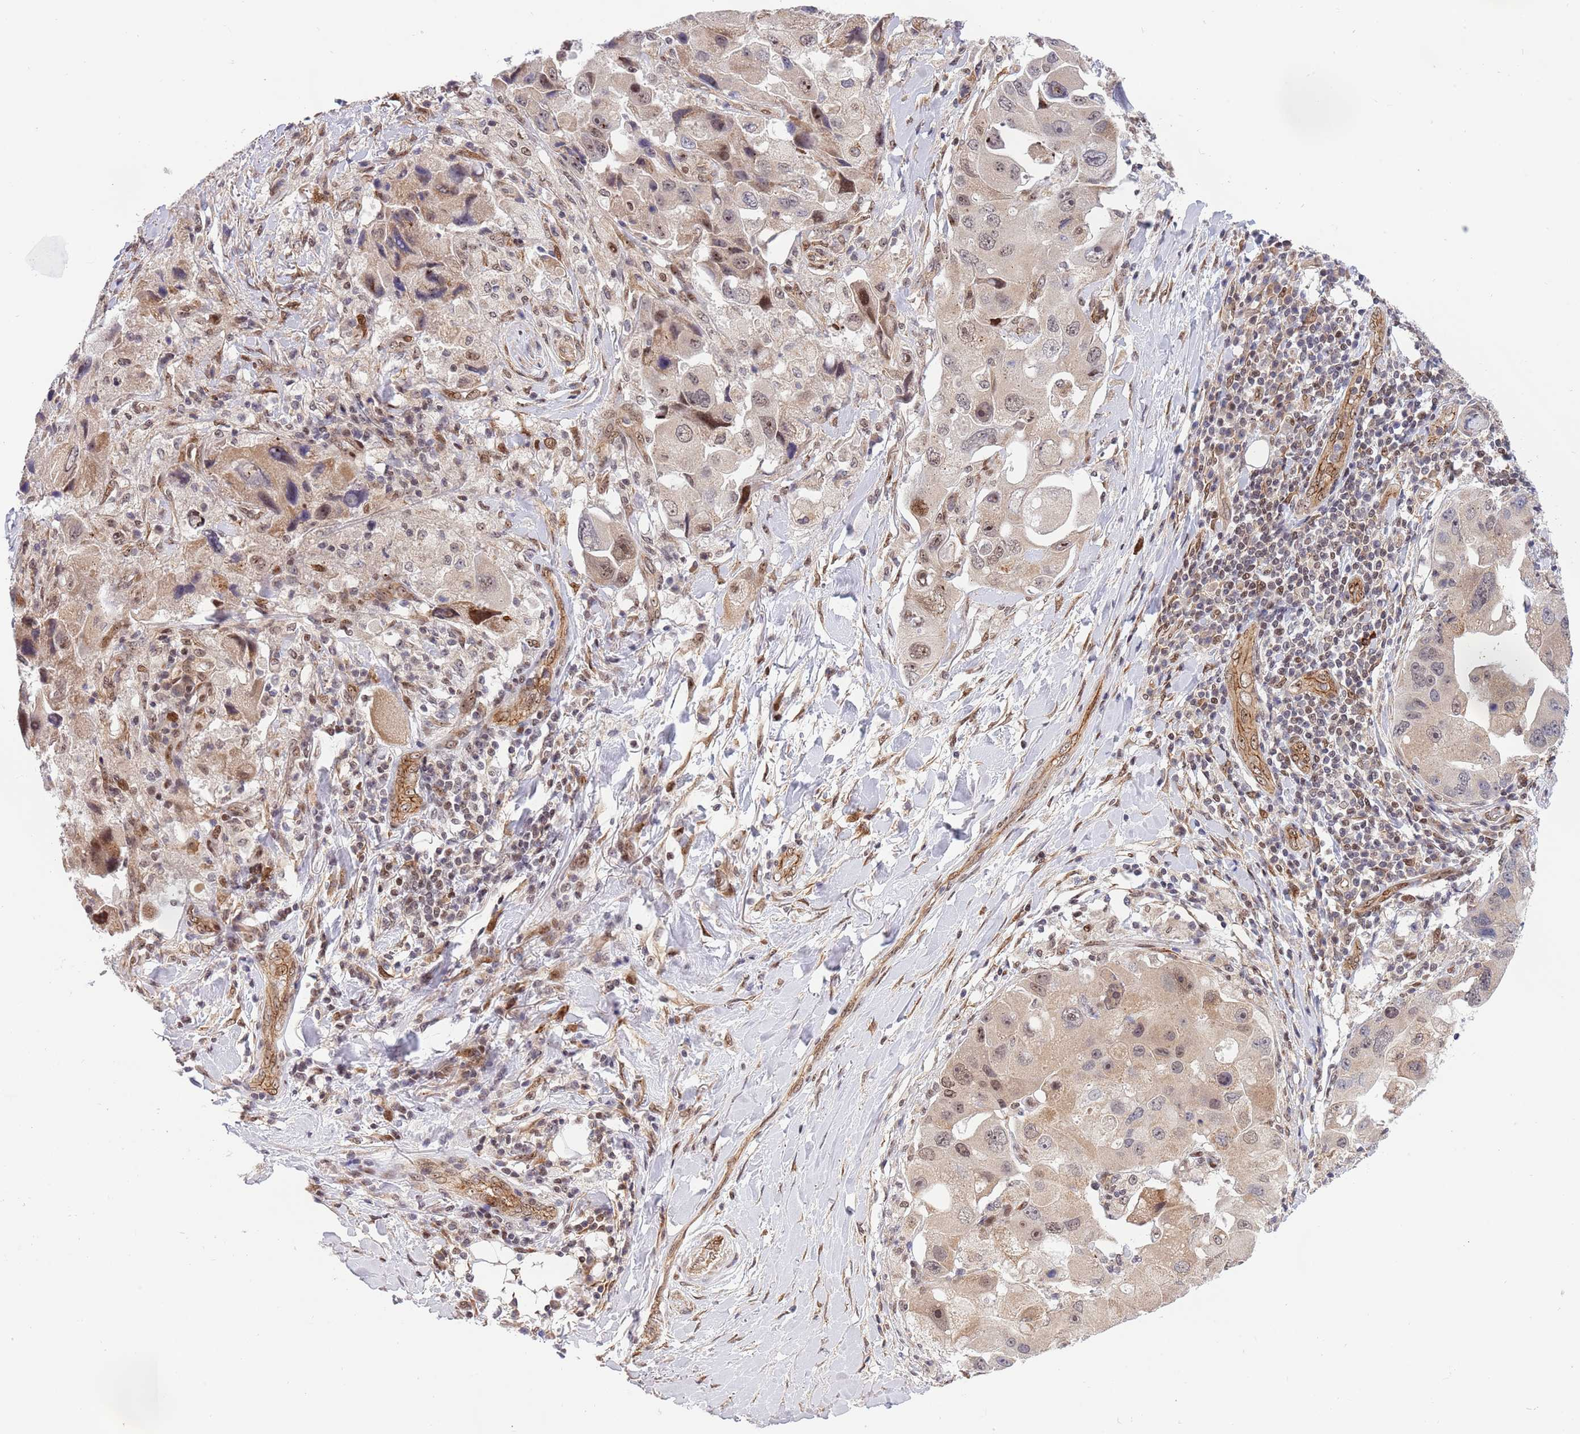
{"staining": {"intensity": "weak", "quantity": "25%-75%", "location": "cytoplasmic/membranous,nuclear"}, "tissue": "lung cancer", "cell_type": "Tumor cells", "image_type": "cancer", "snomed": [{"axis": "morphology", "description": "Adenocarcinoma, NOS"}, {"axis": "topography", "description": "Lung"}], "caption": "IHC (DAB) staining of lung cancer displays weak cytoplasmic/membranous and nuclear protein positivity in about 25%-75% of tumor cells.", "gene": "TBX10", "patient": {"sex": "female", "age": 54}}